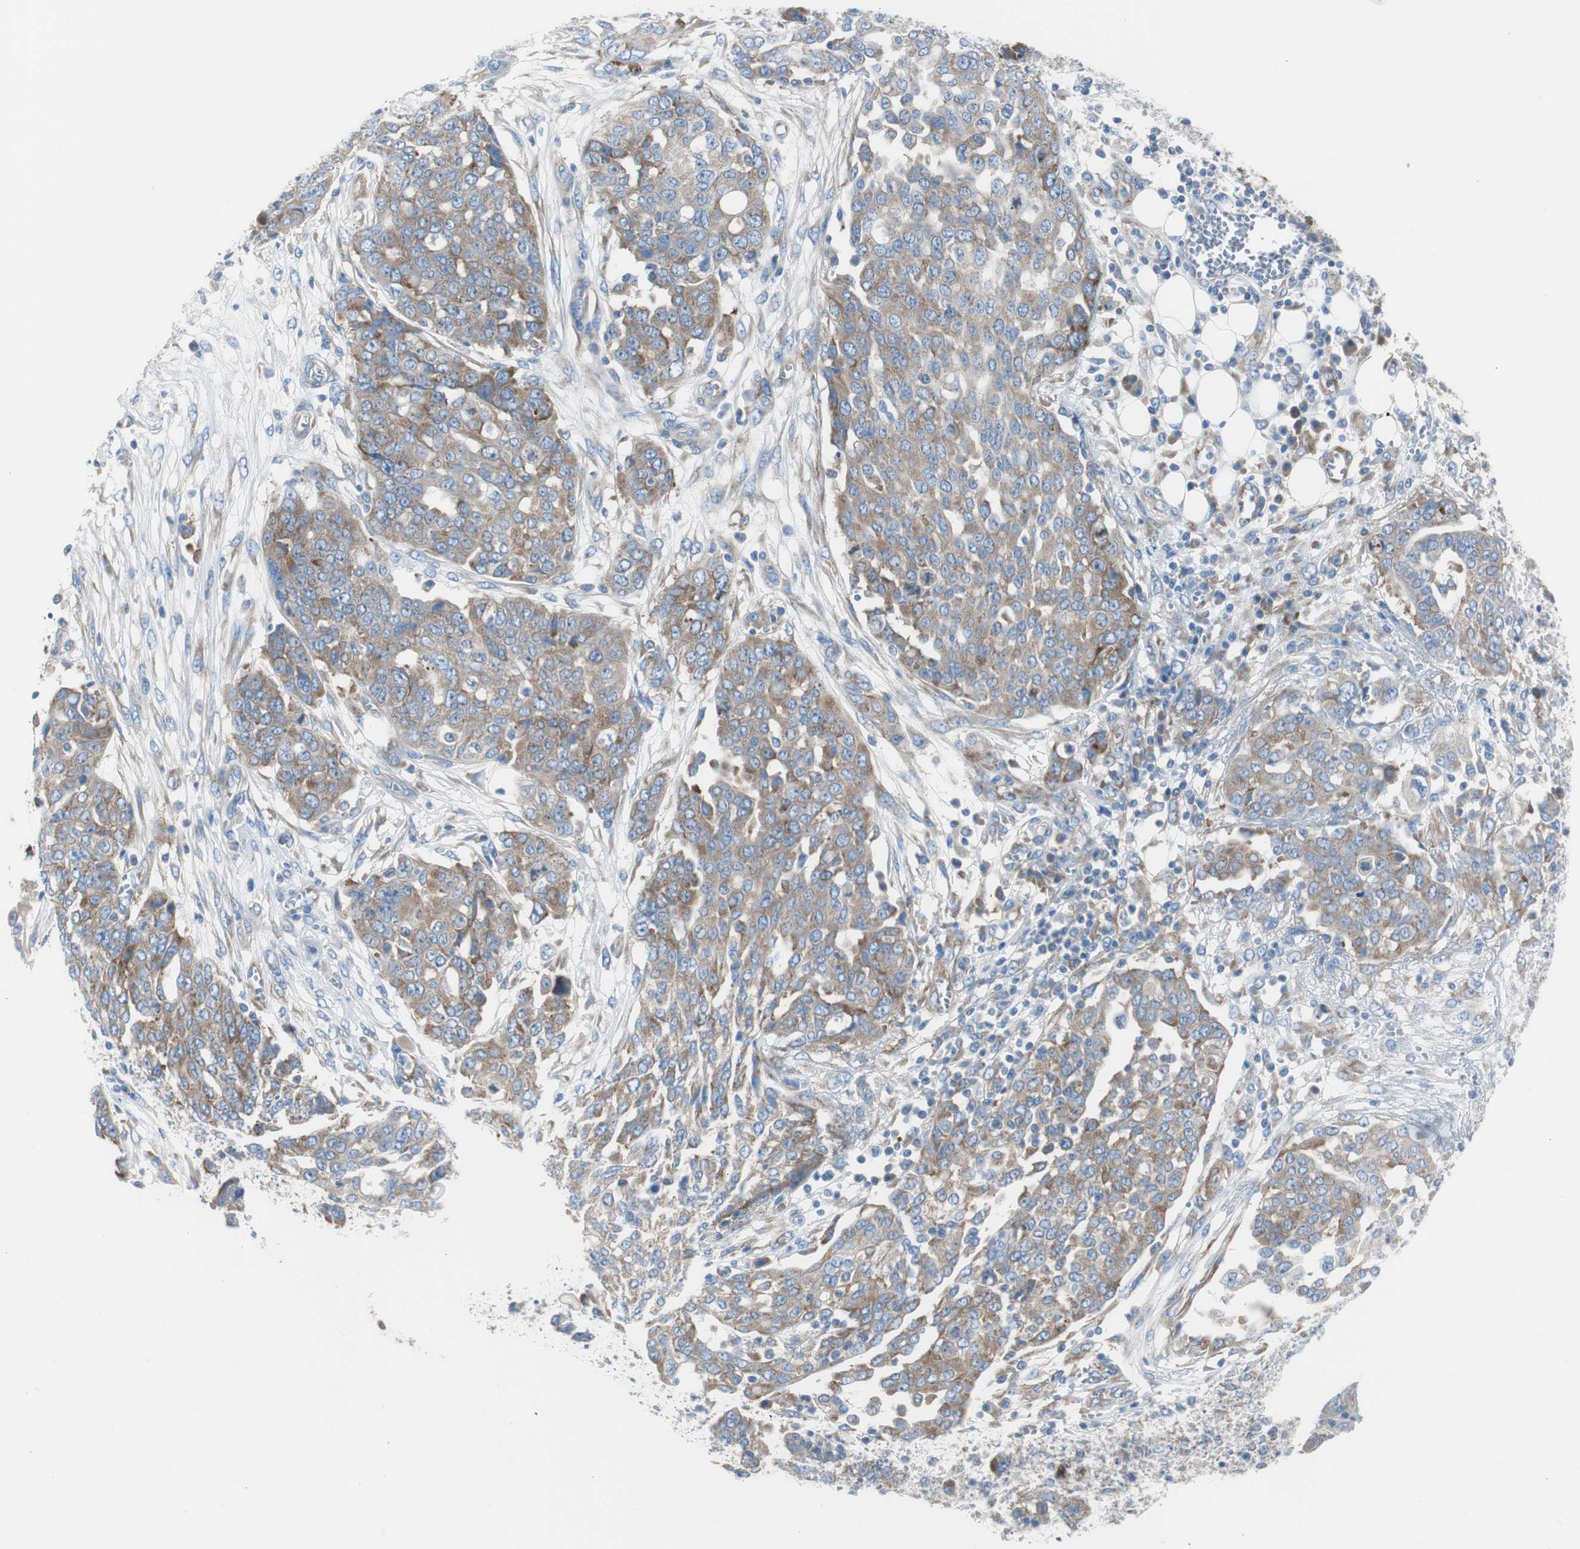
{"staining": {"intensity": "moderate", "quantity": ">75%", "location": "cytoplasmic/membranous"}, "tissue": "ovarian cancer", "cell_type": "Tumor cells", "image_type": "cancer", "snomed": [{"axis": "morphology", "description": "Cystadenocarcinoma, serous, NOS"}, {"axis": "topography", "description": "Soft tissue"}, {"axis": "topography", "description": "Ovary"}], "caption": "Immunohistochemical staining of ovarian cancer (serous cystadenocarcinoma) demonstrates medium levels of moderate cytoplasmic/membranous expression in about >75% of tumor cells.", "gene": "RPS12", "patient": {"sex": "female", "age": 57}}